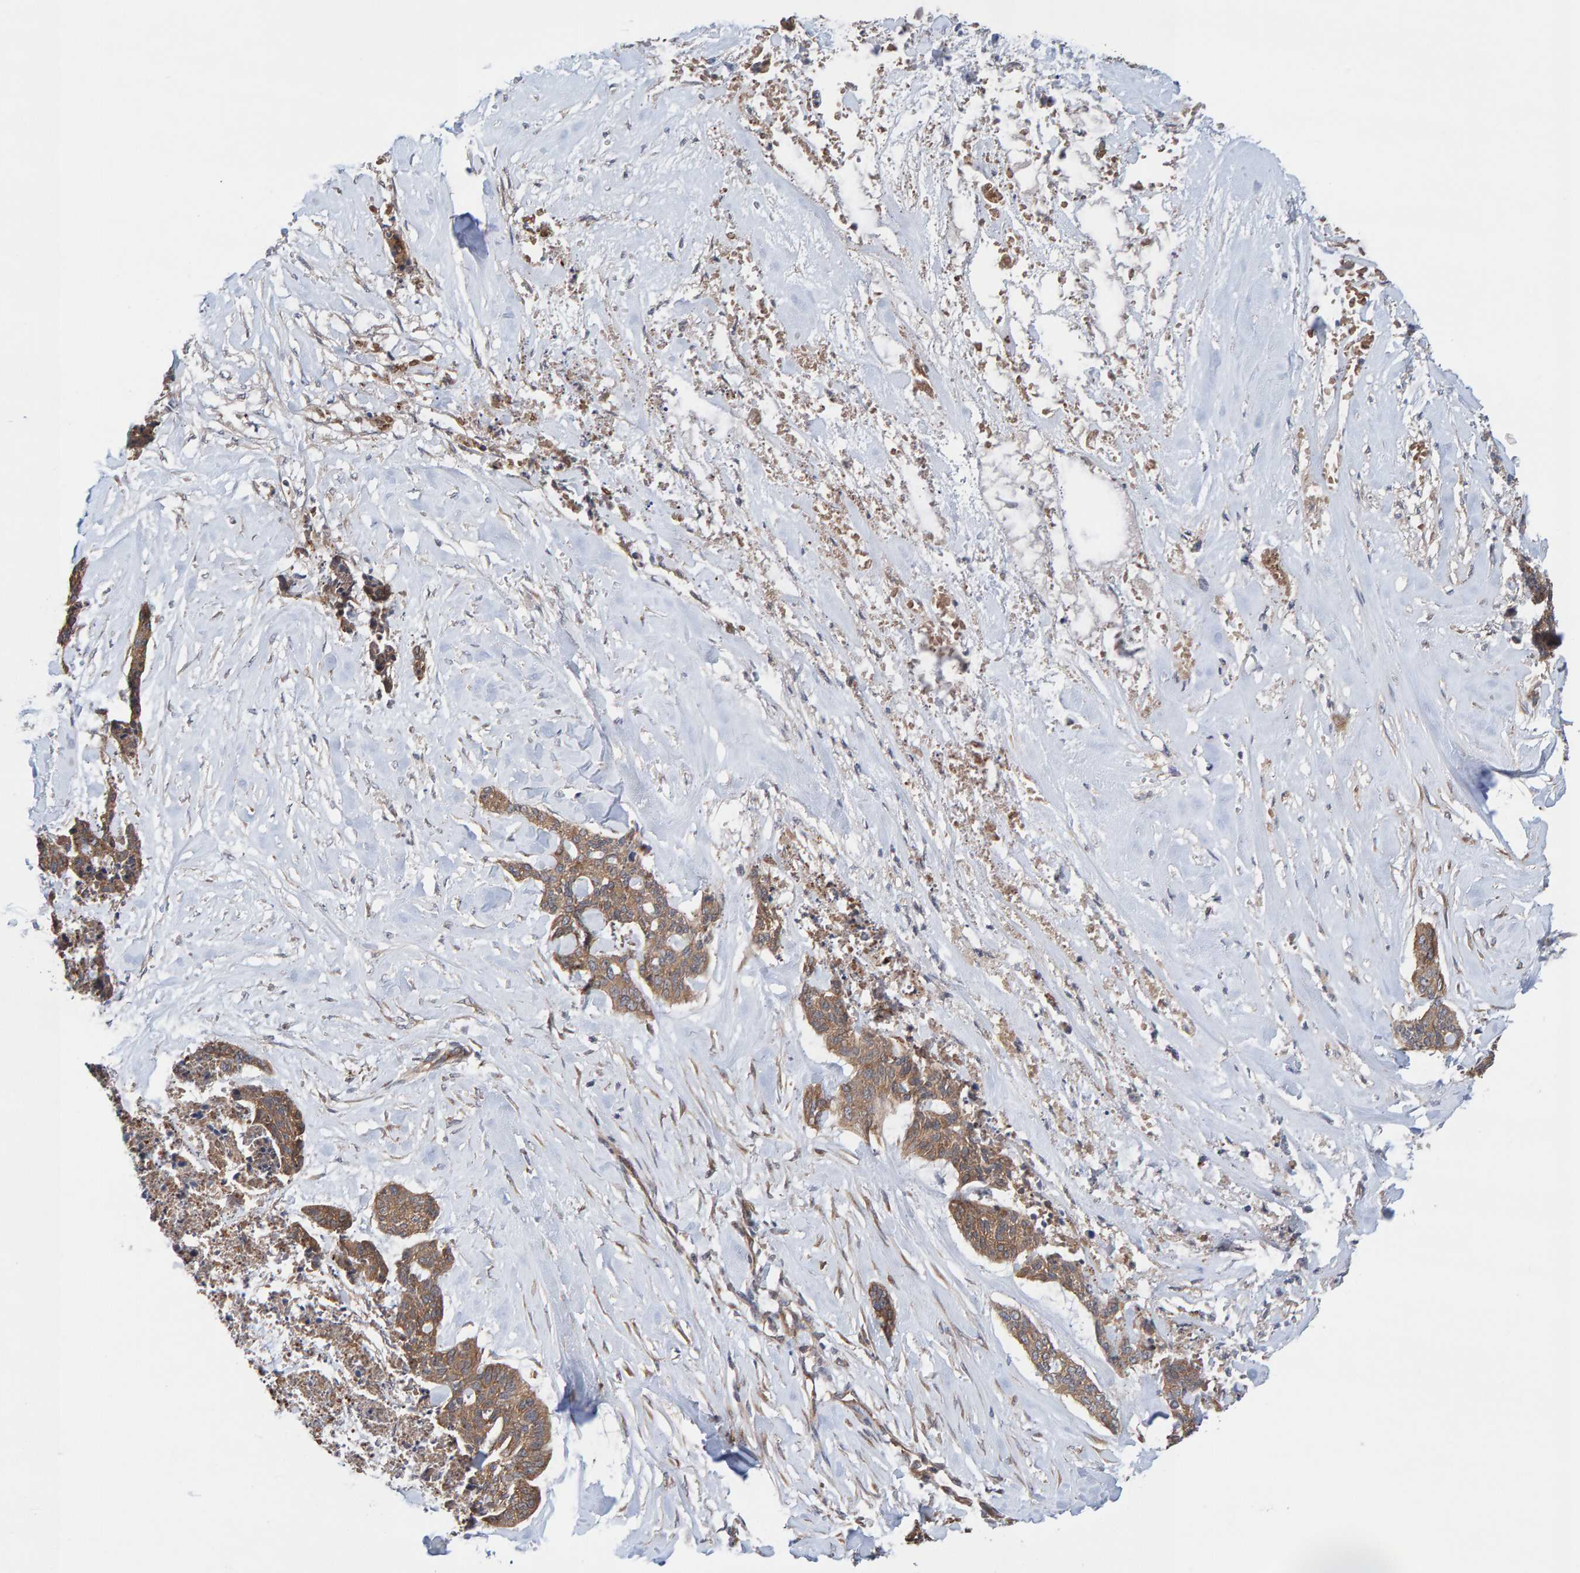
{"staining": {"intensity": "moderate", "quantity": ">75%", "location": "cytoplasmic/membranous"}, "tissue": "skin cancer", "cell_type": "Tumor cells", "image_type": "cancer", "snomed": [{"axis": "morphology", "description": "Basal cell carcinoma"}, {"axis": "topography", "description": "Skin"}], "caption": "Skin cancer (basal cell carcinoma) tissue shows moderate cytoplasmic/membranous staining in about >75% of tumor cells Using DAB (brown) and hematoxylin (blue) stains, captured at high magnification using brightfield microscopy.", "gene": "LRSAM1", "patient": {"sex": "female", "age": 64}}